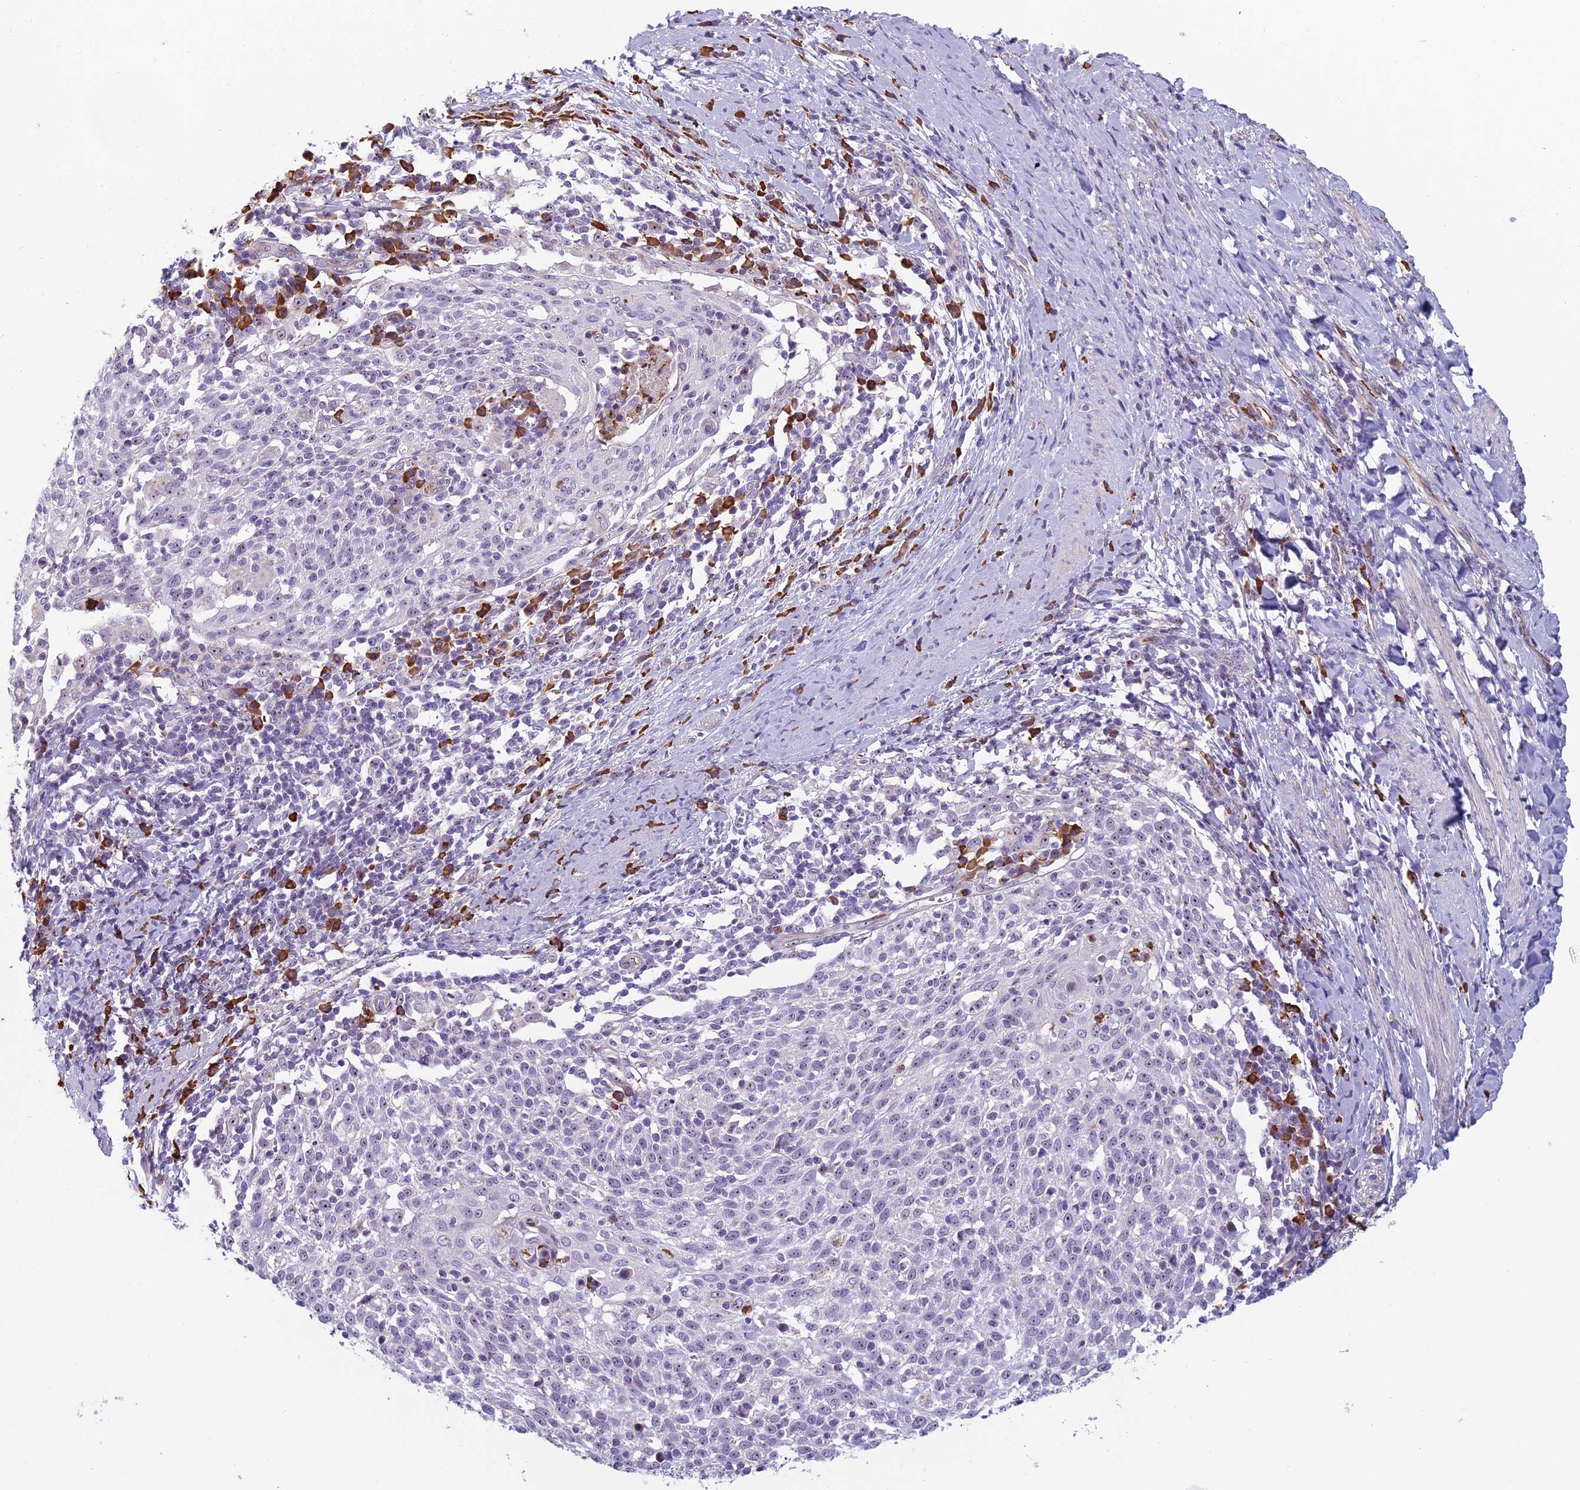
{"staining": {"intensity": "weak", "quantity": "<25%", "location": "nuclear"}, "tissue": "cervical cancer", "cell_type": "Tumor cells", "image_type": "cancer", "snomed": [{"axis": "morphology", "description": "Squamous cell carcinoma, NOS"}, {"axis": "topography", "description": "Cervix"}], "caption": "High magnification brightfield microscopy of cervical cancer (squamous cell carcinoma) stained with DAB (3,3'-diaminobenzidine) (brown) and counterstained with hematoxylin (blue): tumor cells show no significant expression.", "gene": "NOC2L", "patient": {"sex": "female", "age": 52}}